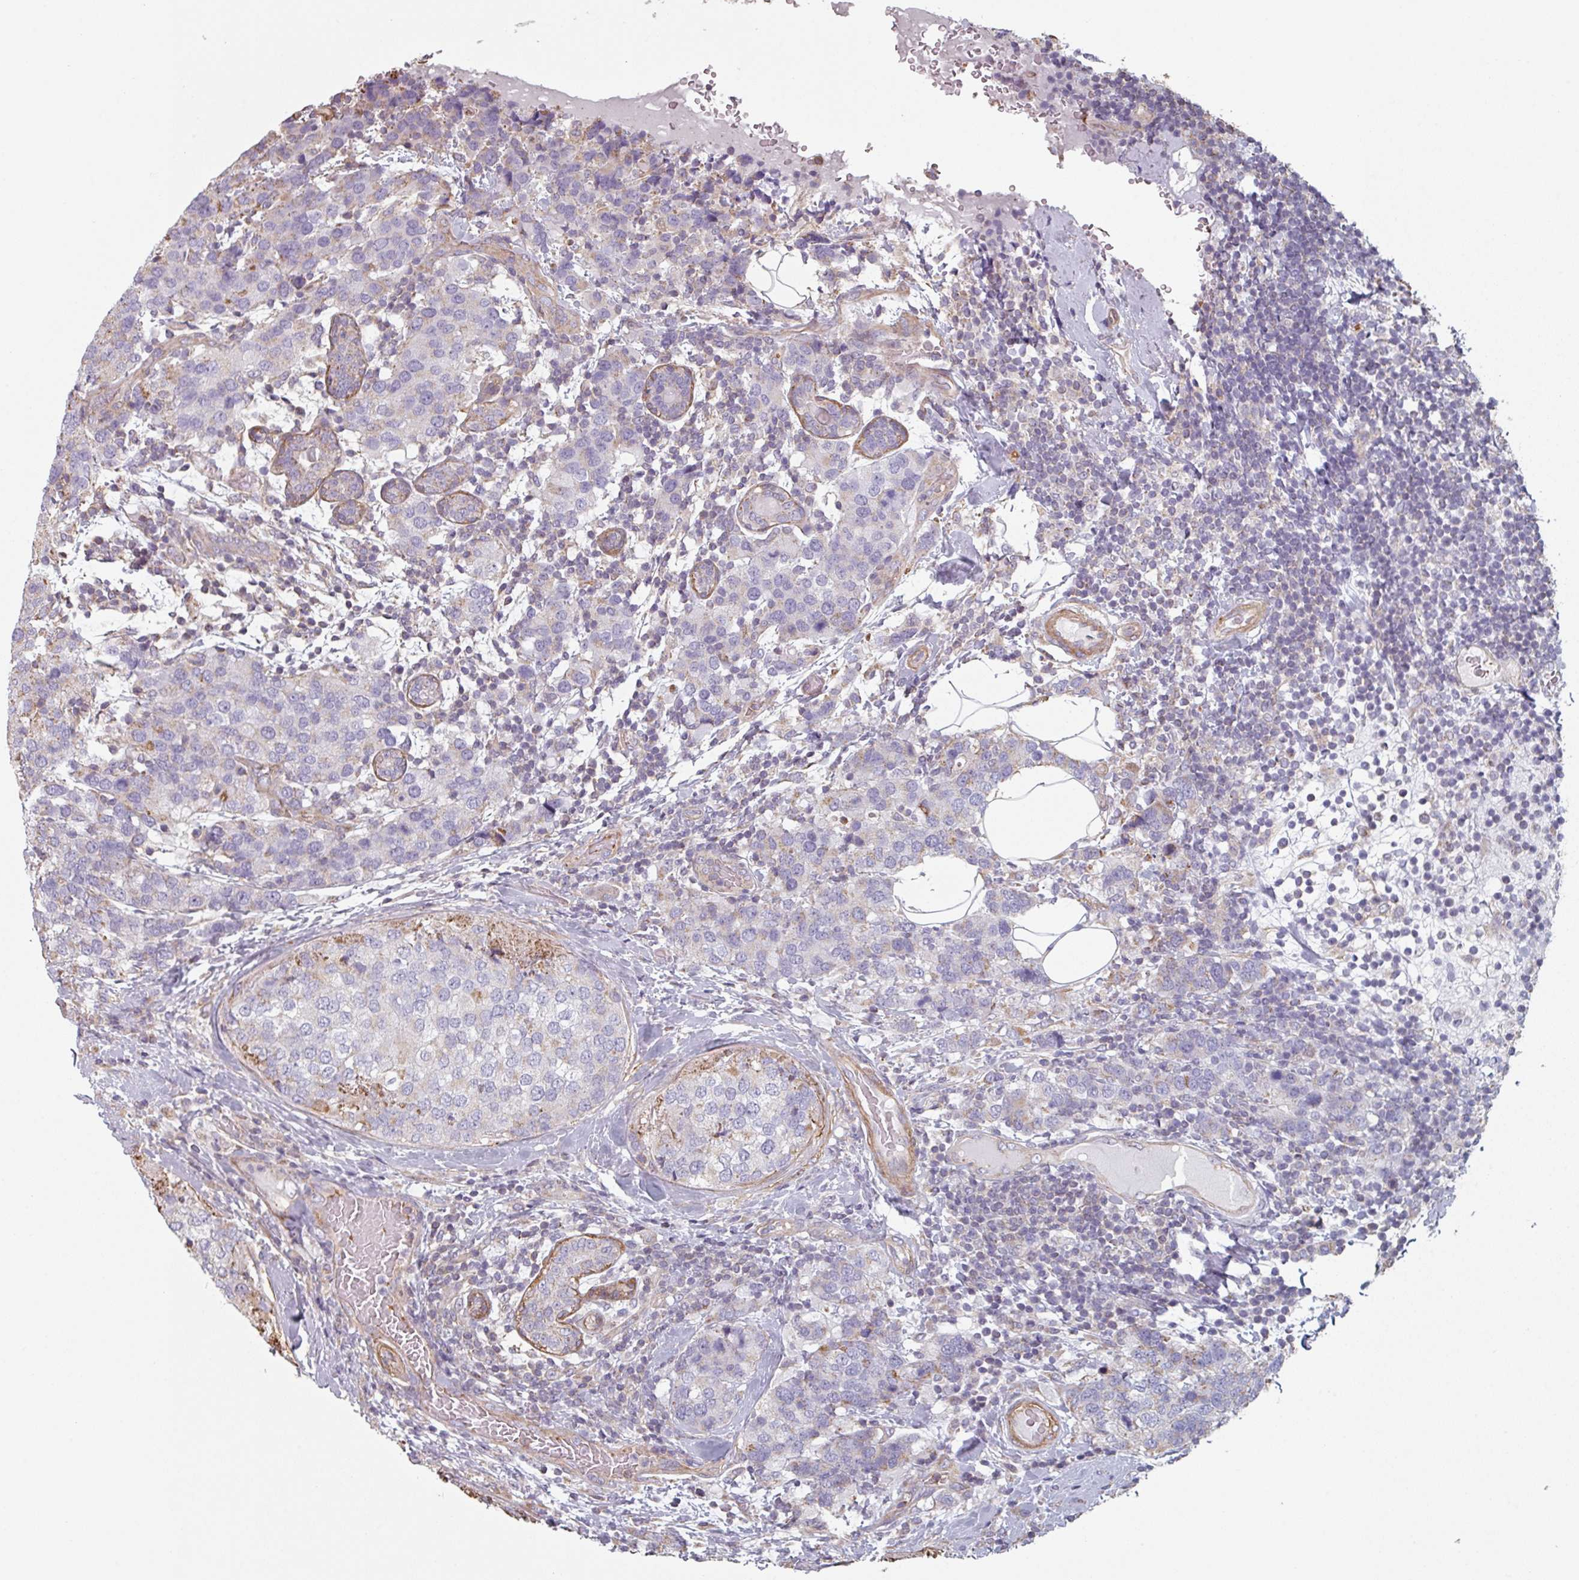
{"staining": {"intensity": "negative", "quantity": "none", "location": "none"}, "tissue": "breast cancer", "cell_type": "Tumor cells", "image_type": "cancer", "snomed": [{"axis": "morphology", "description": "Lobular carcinoma"}, {"axis": "topography", "description": "Breast"}], "caption": "Lobular carcinoma (breast) was stained to show a protein in brown. There is no significant expression in tumor cells. (Brightfield microscopy of DAB IHC at high magnification).", "gene": "GSTA4", "patient": {"sex": "female", "age": 59}}